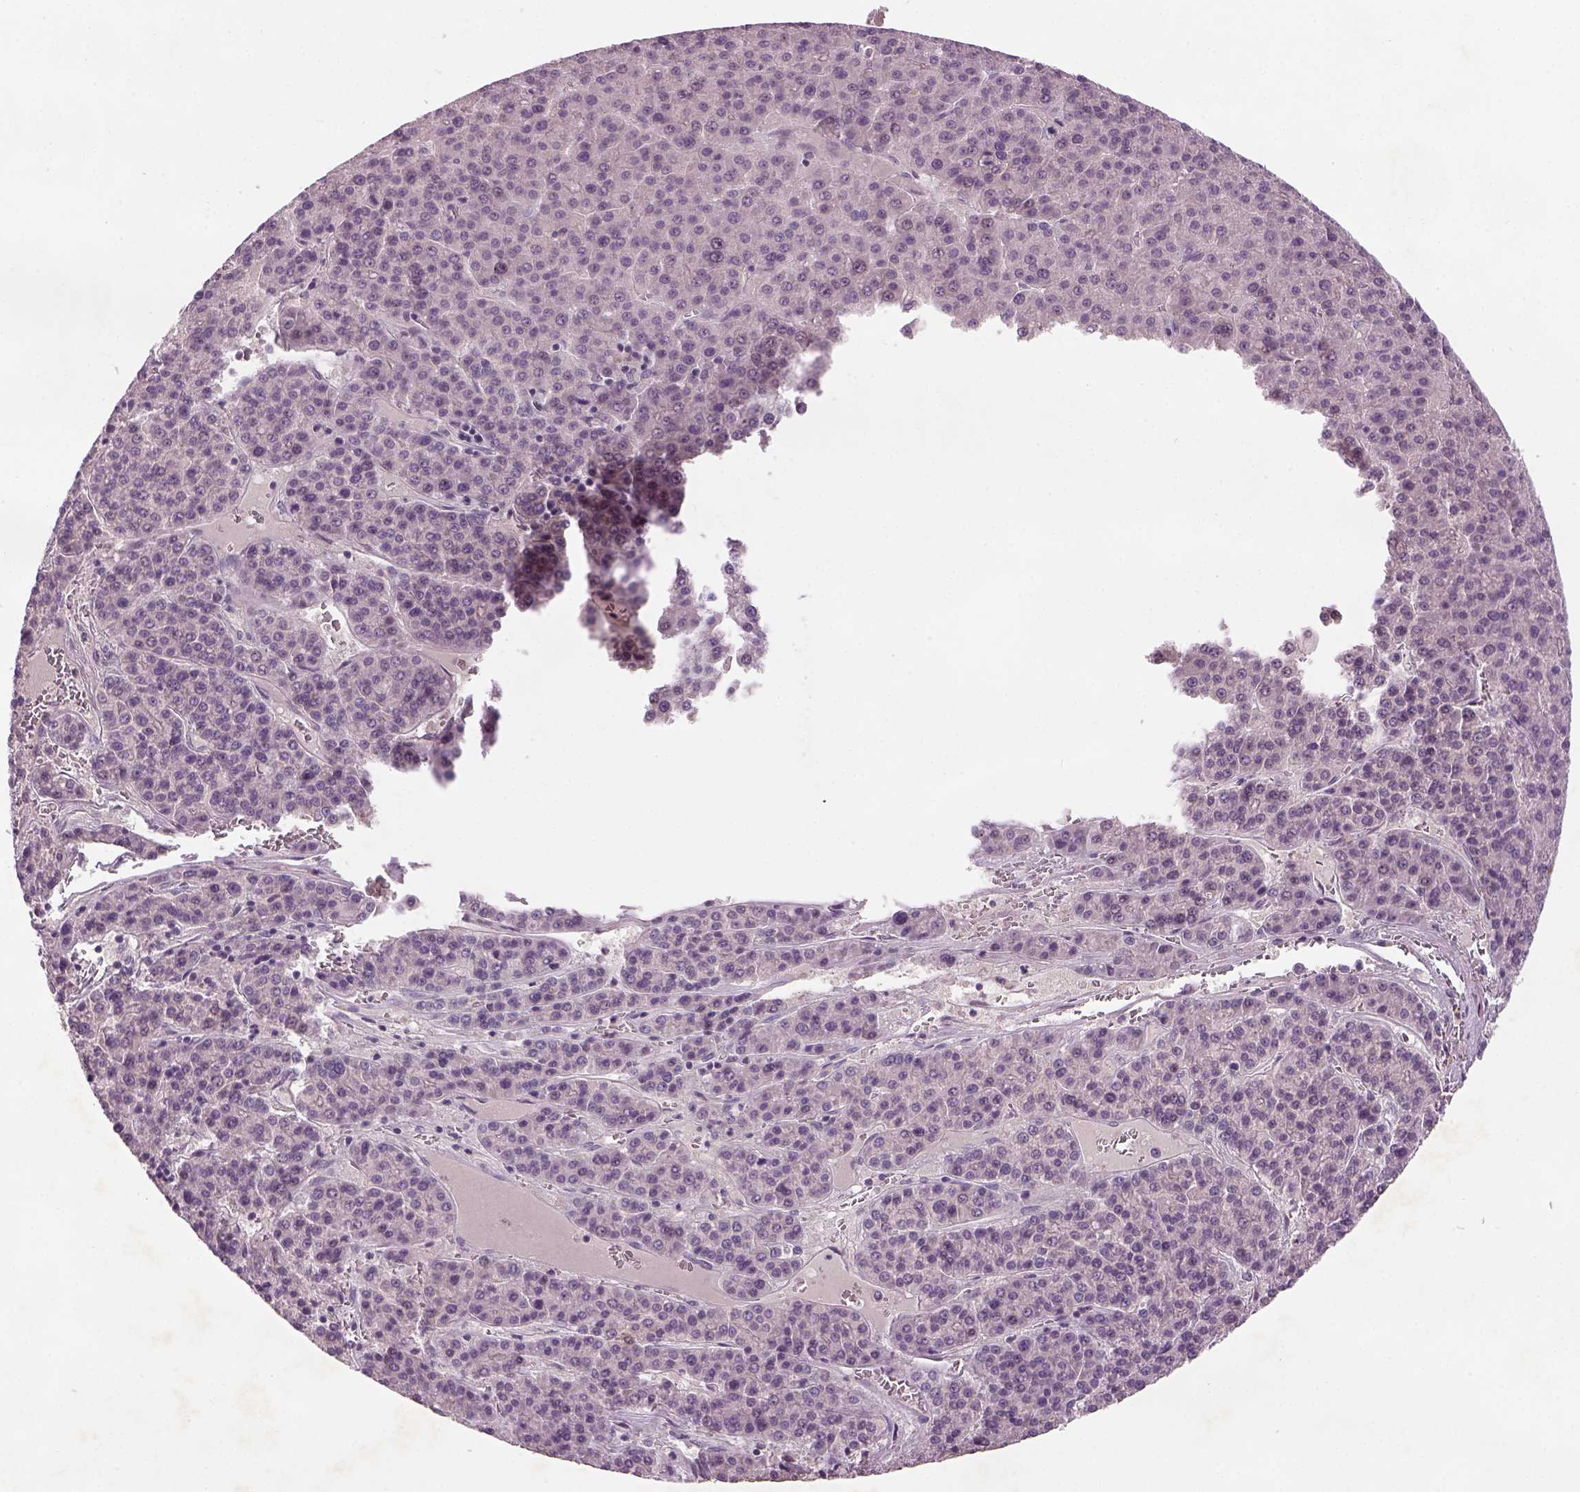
{"staining": {"intensity": "negative", "quantity": "none", "location": "none"}, "tissue": "liver cancer", "cell_type": "Tumor cells", "image_type": "cancer", "snomed": [{"axis": "morphology", "description": "Carcinoma, Hepatocellular, NOS"}, {"axis": "topography", "description": "Liver"}], "caption": "Tumor cells show no significant expression in liver hepatocellular carcinoma.", "gene": "GDNF", "patient": {"sex": "female", "age": 58}}